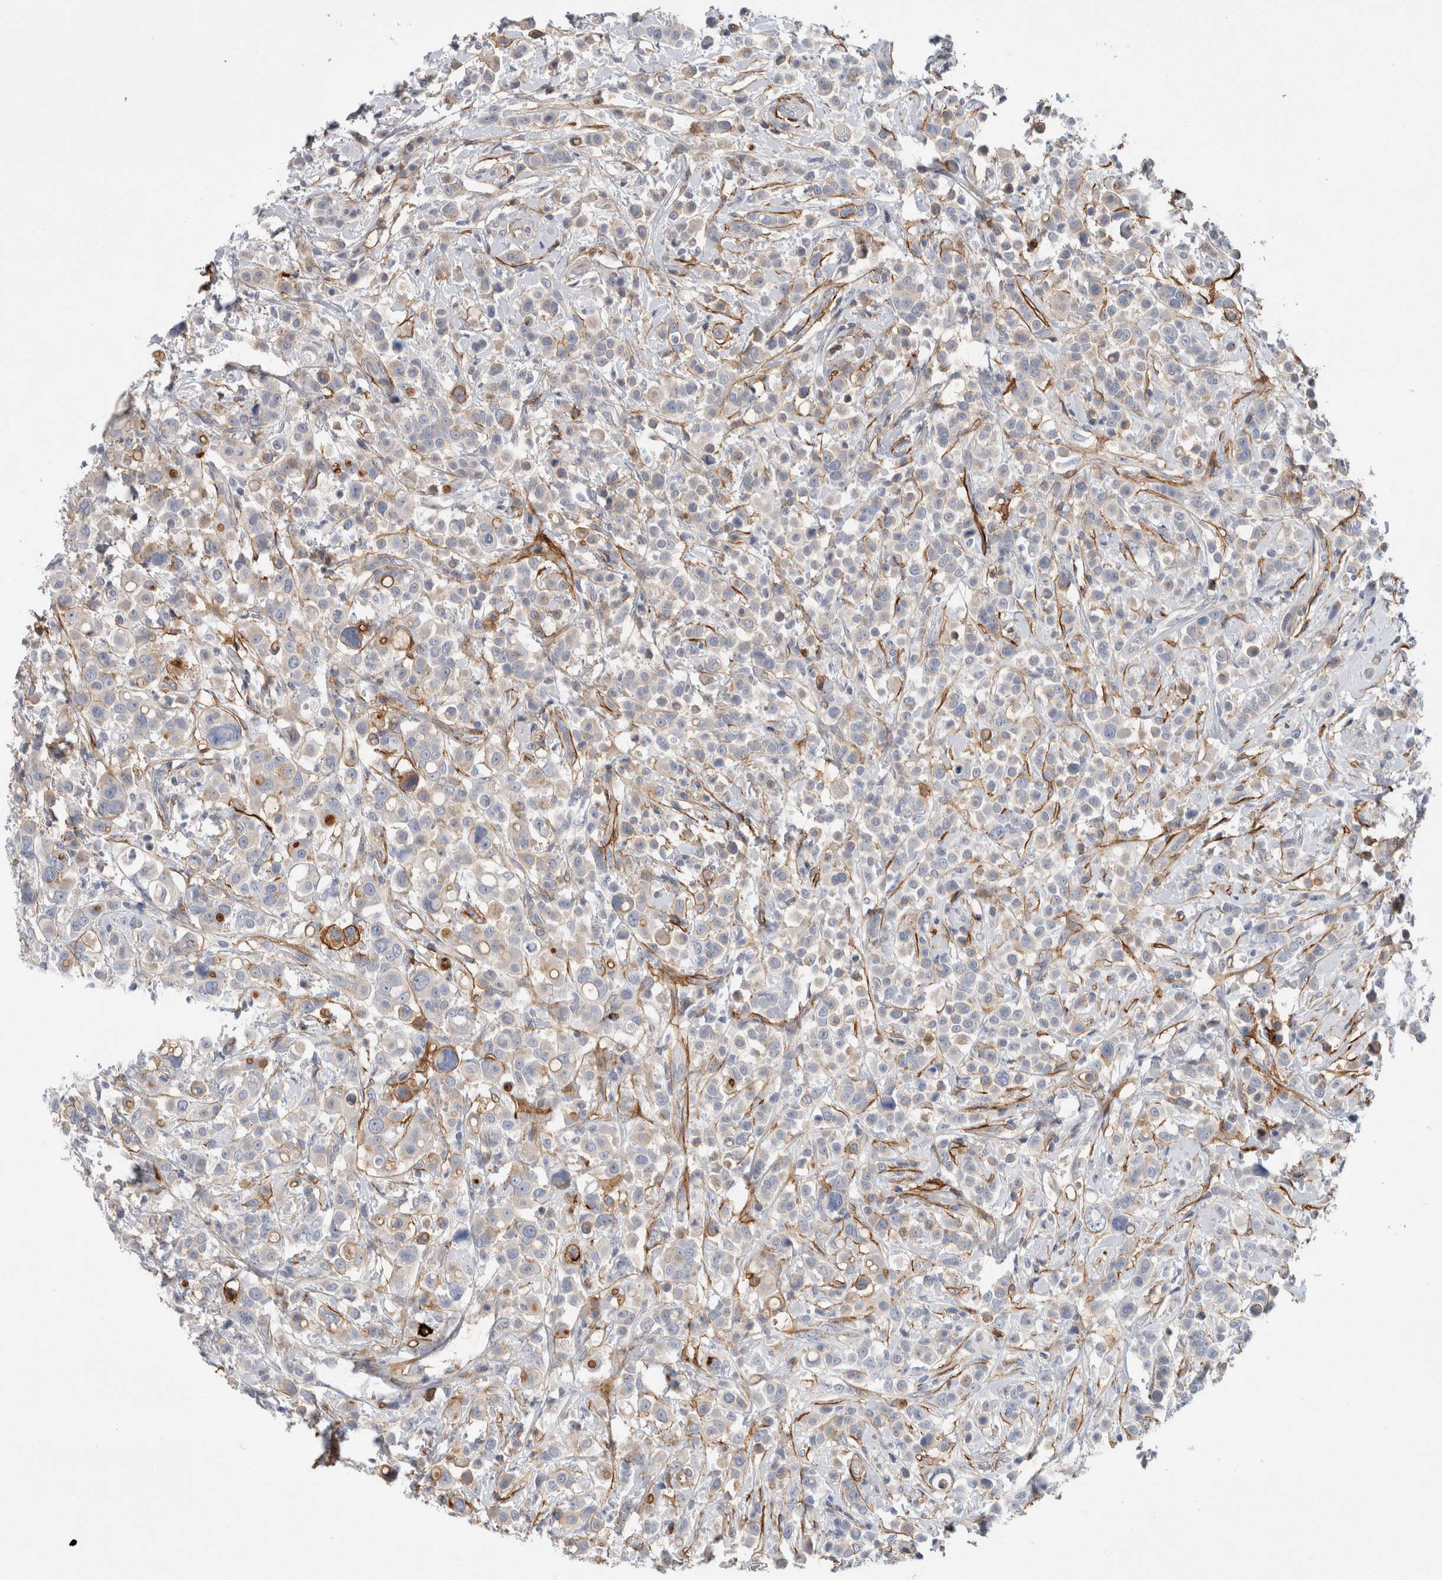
{"staining": {"intensity": "negative", "quantity": "none", "location": "none"}, "tissue": "breast cancer", "cell_type": "Tumor cells", "image_type": "cancer", "snomed": [{"axis": "morphology", "description": "Duct carcinoma"}, {"axis": "topography", "description": "Breast"}], "caption": "Photomicrograph shows no significant protein positivity in tumor cells of breast intraductal carcinoma.", "gene": "CD55", "patient": {"sex": "female", "age": 27}}